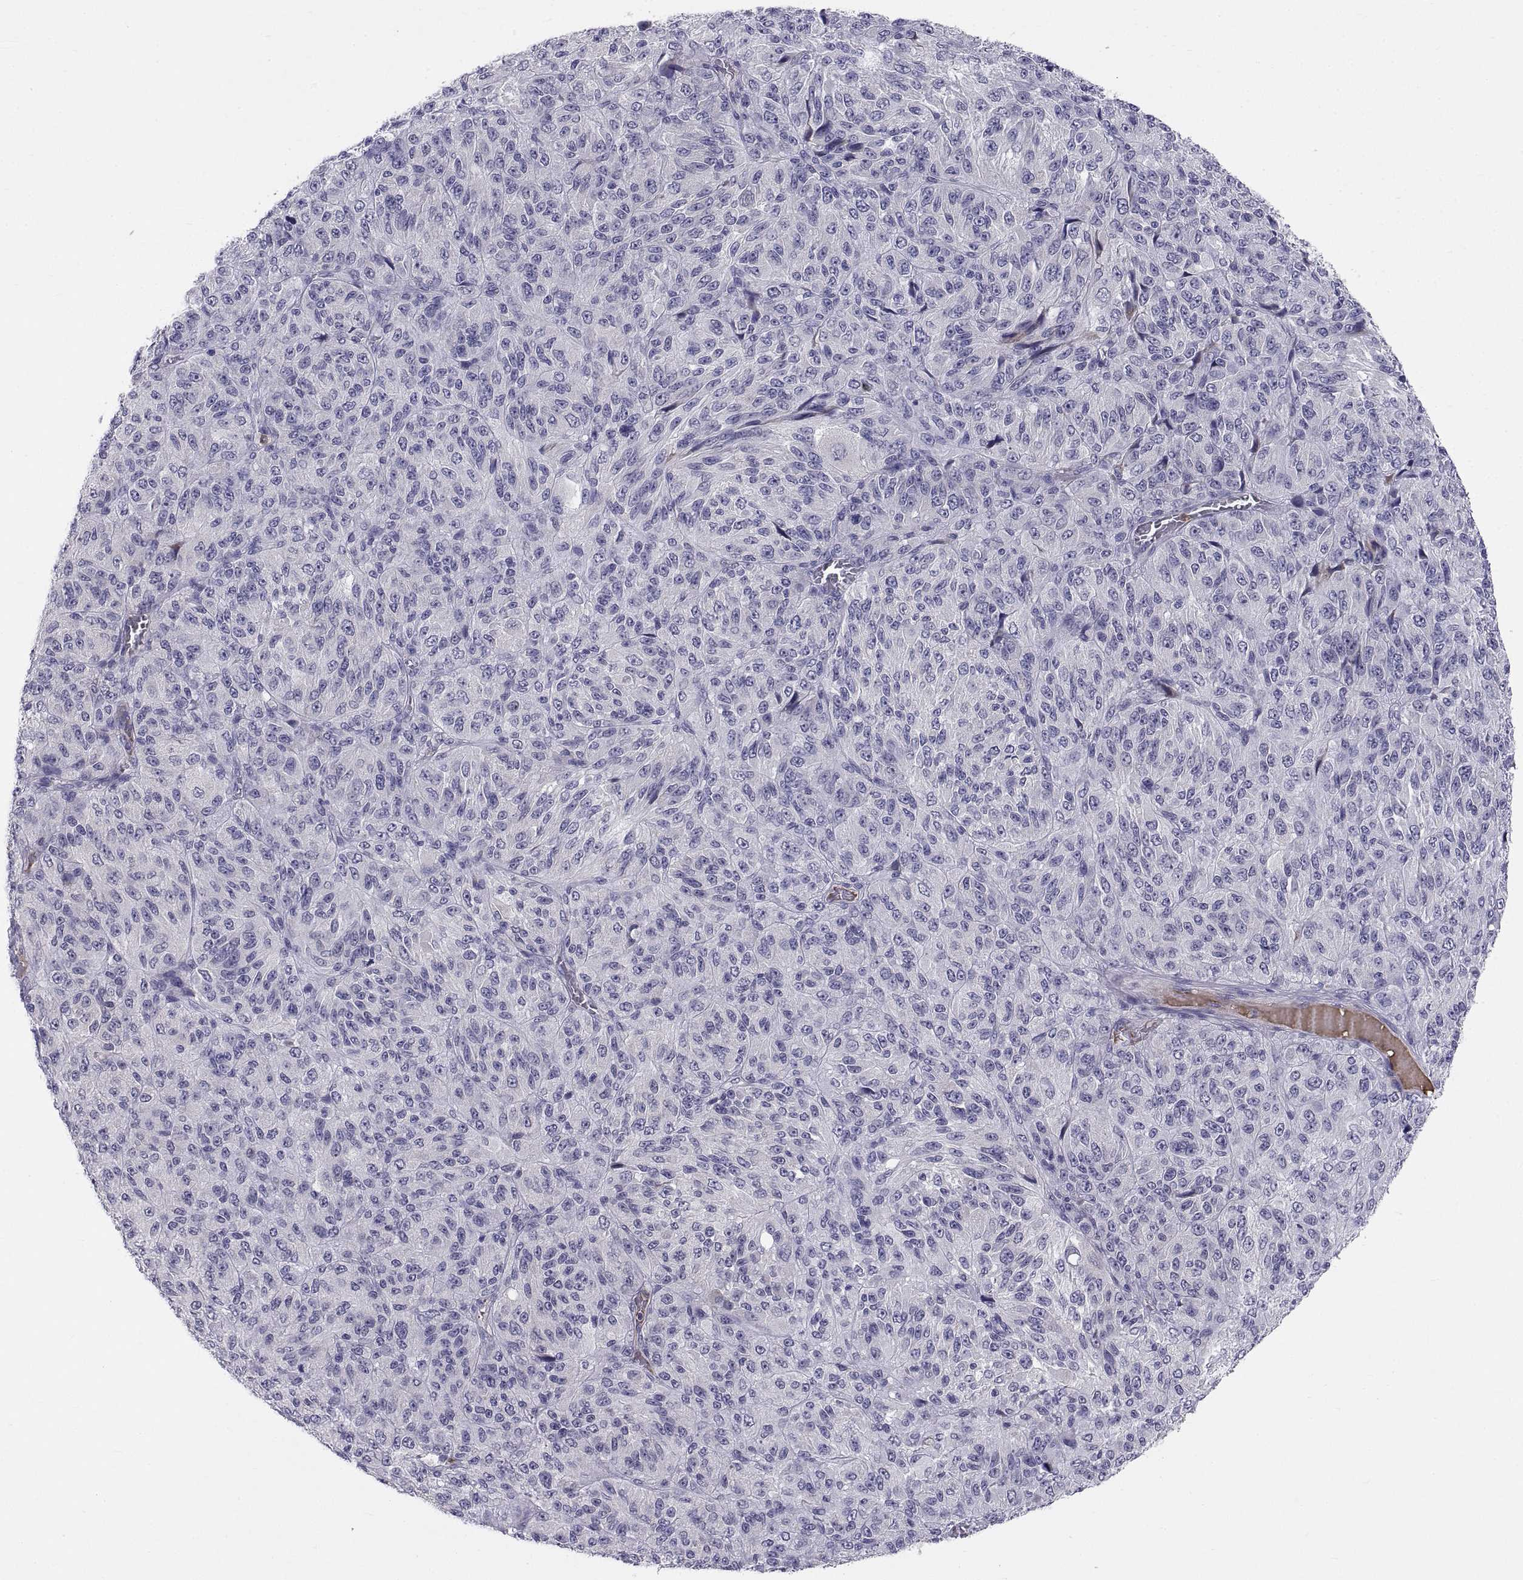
{"staining": {"intensity": "negative", "quantity": "none", "location": "none"}, "tissue": "melanoma", "cell_type": "Tumor cells", "image_type": "cancer", "snomed": [{"axis": "morphology", "description": "Malignant melanoma, Metastatic site"}, {"axis": "topography", "description": "Brain"}], "caption": "Immunohistochemical staining of melanoma shows no significant staining in tumor cells. (Stains: DAB (3,3'-diaminobenzidine) immunohistochemistry (IHC) with hematoxylin counter stain, Microscopy: brightfield microscopy at high magnification).", "gene": "PKP1", "patient": {"sex": "female", "age": 56}}